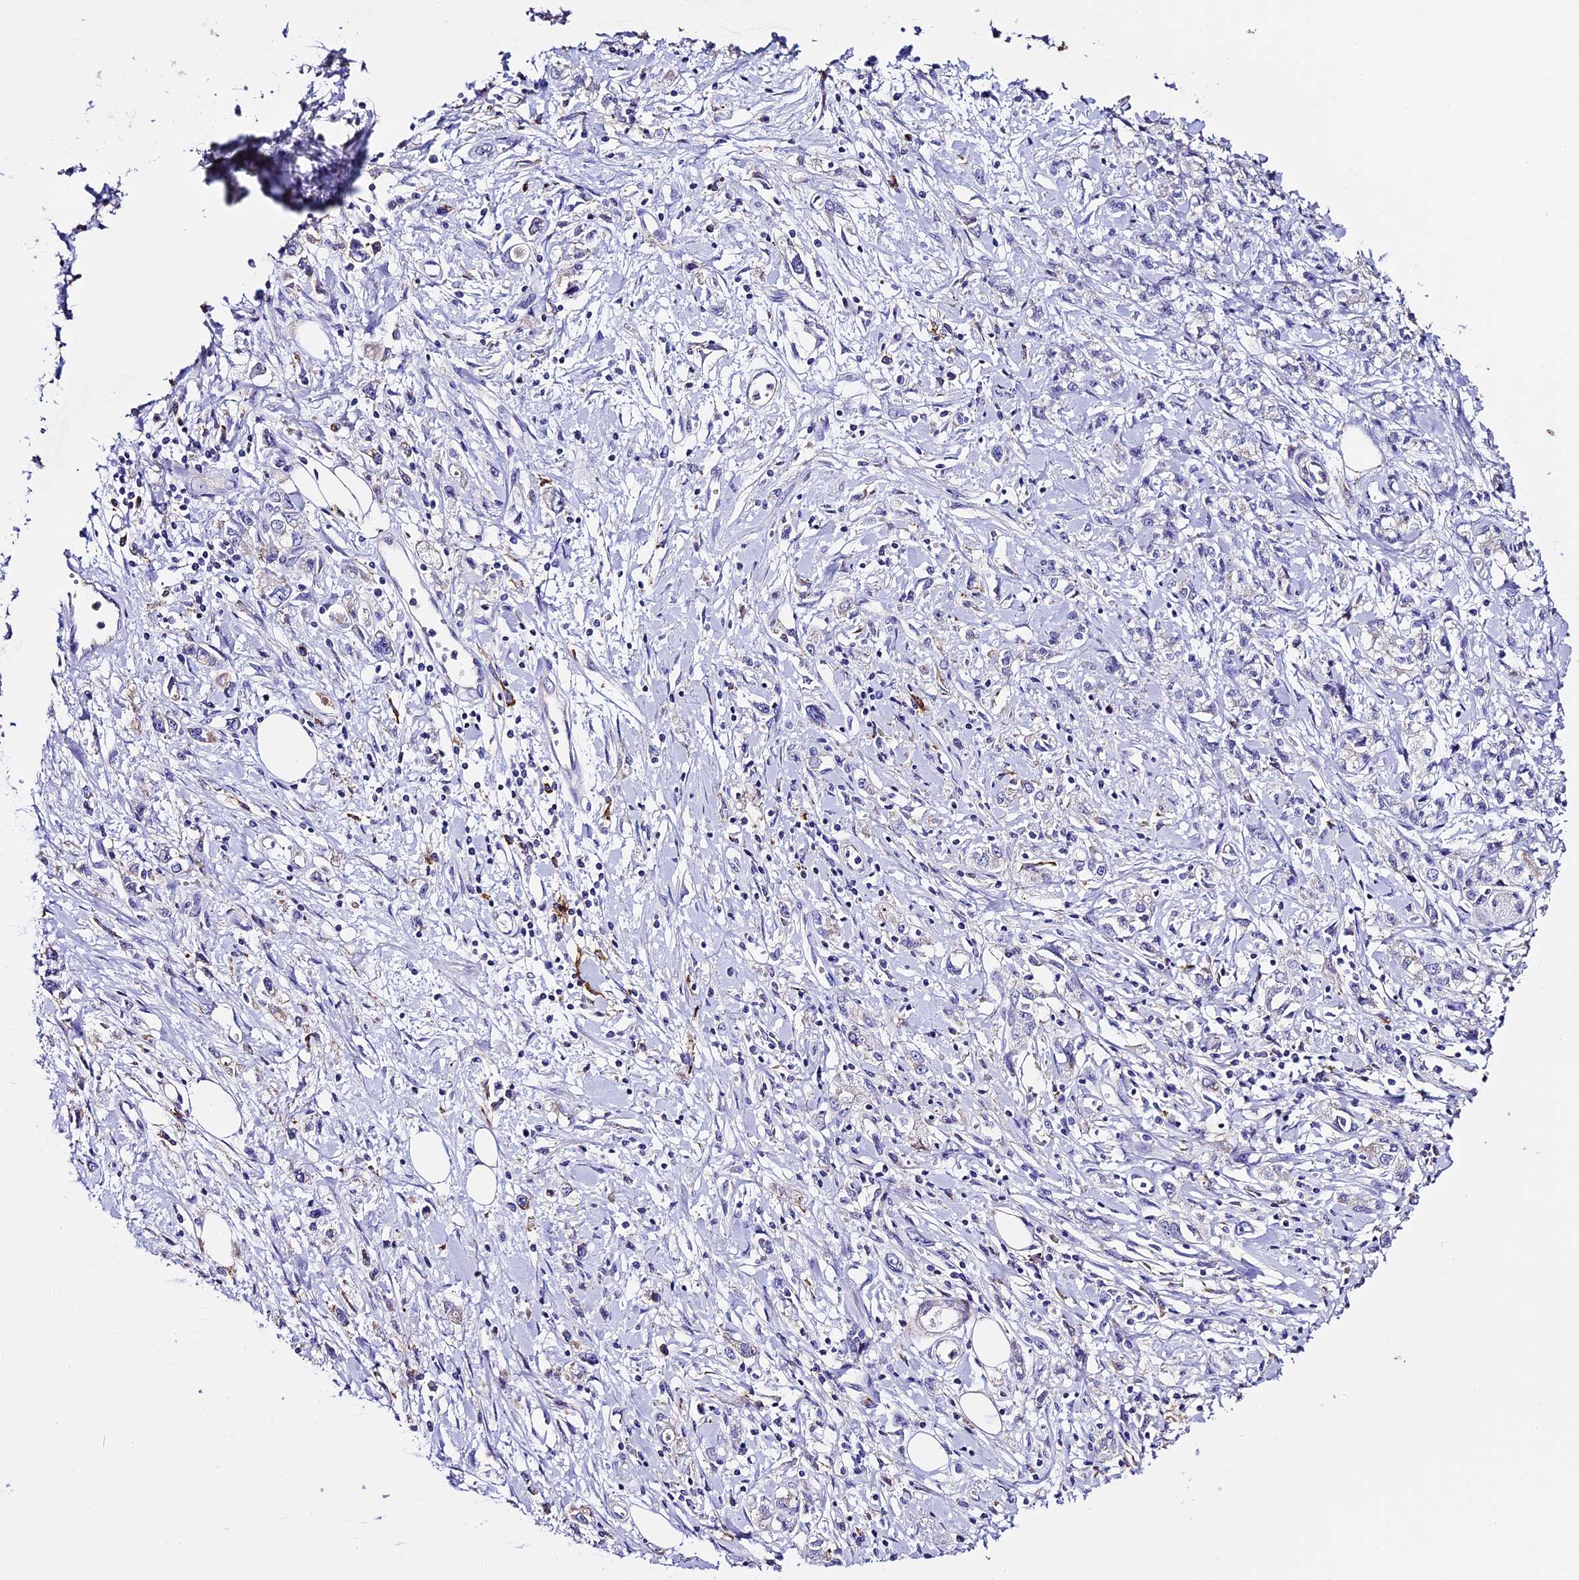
{"staining": {"intensity": "negative", "quantity": "none", "location": "none"}, "tissue": "stomach cancer", "cell_type": "Tumor cells", "image_type": "cancer", "snomed": [{"axis": "morphology", "description": "Adenocarcinoma, NOS"}, {"axis": "topography", "description": "Stomach"}], "caption": "A photomicrograph of human adenocarcinoma (stomach) is negative for staining in tumor cells. Nuclei are stained in blue.", "gene": "NOD2", "patient": {"sex": "female", "age": 76}}